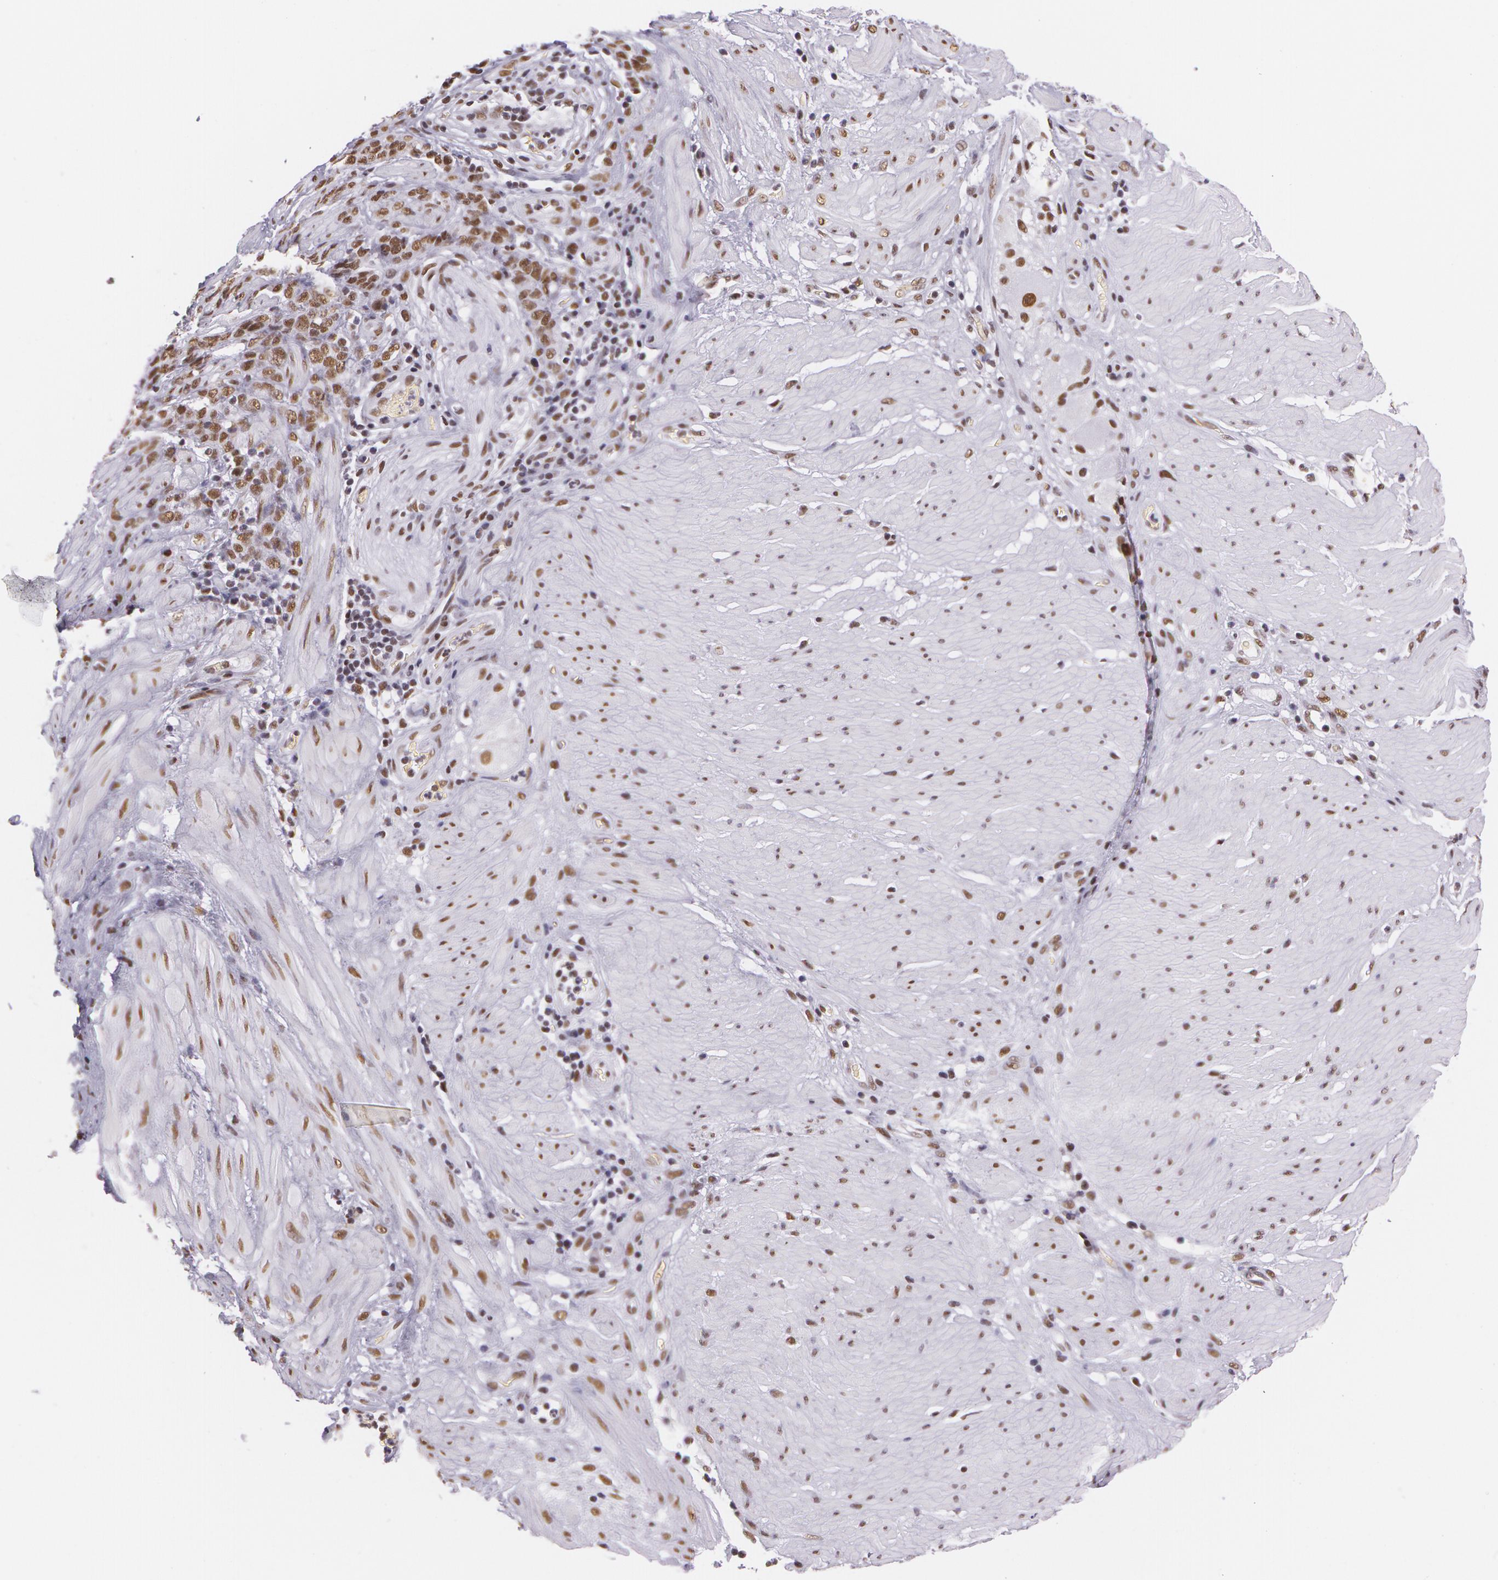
{"staining": {"intensity": "moderate", "quantity": "25%-75%", "location": "nuclear"}, "tissue": "stomach cancer", "cell_type": "Tumor cells", "image_type": "cancer", "snomed": [{"axis": "morphology", "description": "Adenocarcinoma, NOS"}, {"axis": "topography", "description": "Stomach, lower"}], "caption": "The immunohistochemical stain labels moderate nuclear positivity in tumor cells of stomach cancer (adenocarcinoma) tissue. The staining was performed using DAB, with brown indicating positive protein expression. Nuclei are stained blue with hematoxylin.", "gene": "NBN", "patient": {"sex": "male", "age": 88}}